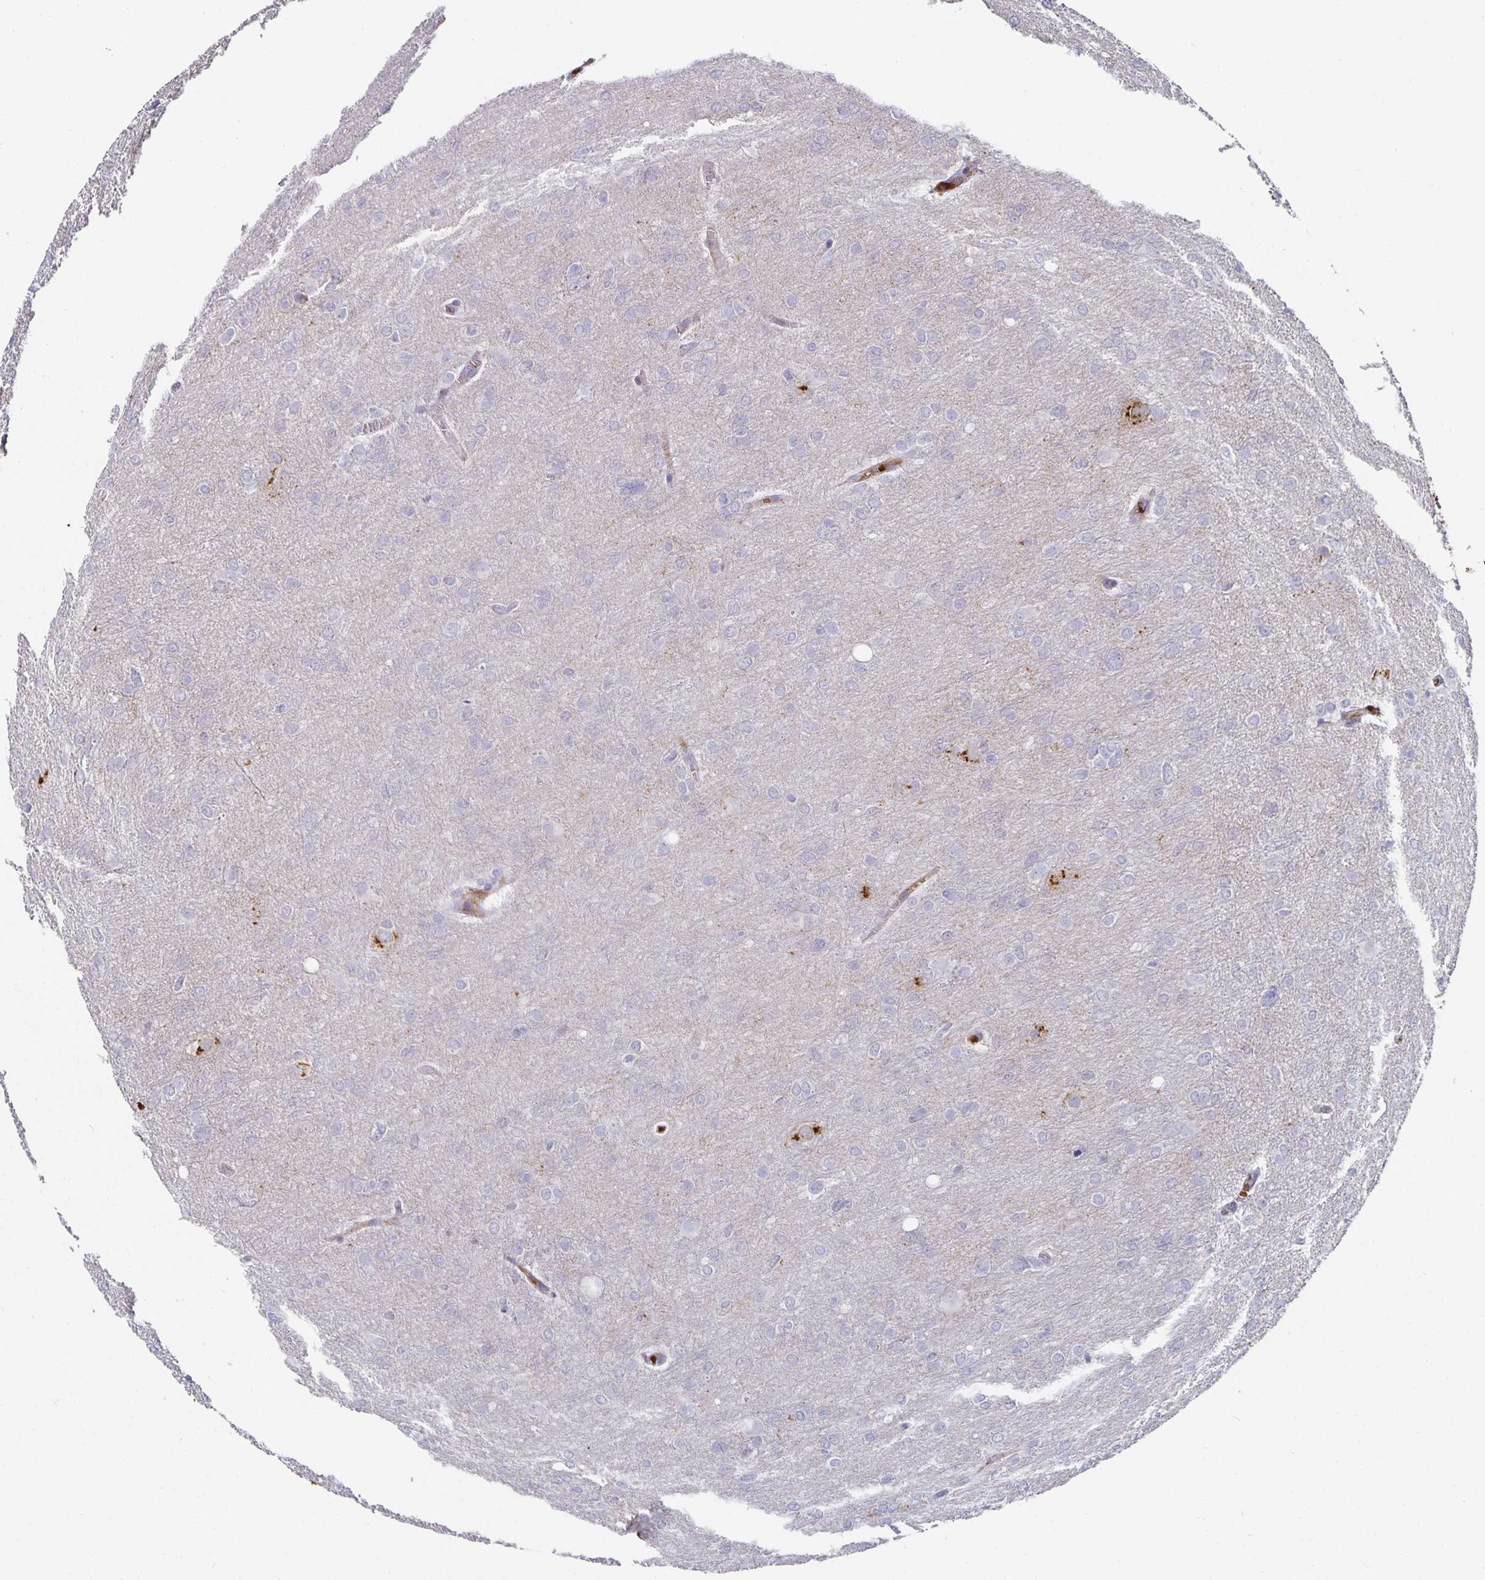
{"staining": {"intensity": "negative", "quantity": "none", "location": "none"}, "tissue": "glioma", "cell_type": "Tumor cells", "image_type": "cancer", "snomed": [{"axis": "morphology", "description": "Glioma, malignant, High grade"}, {"axis": "topography", "description": "Brain"}], "caption": "Image shows no significant protein expression in tumor cells of malignant glioma (high-grade).", "gene": "CHGA", "patient": {"sex": "male", "age": 53}}